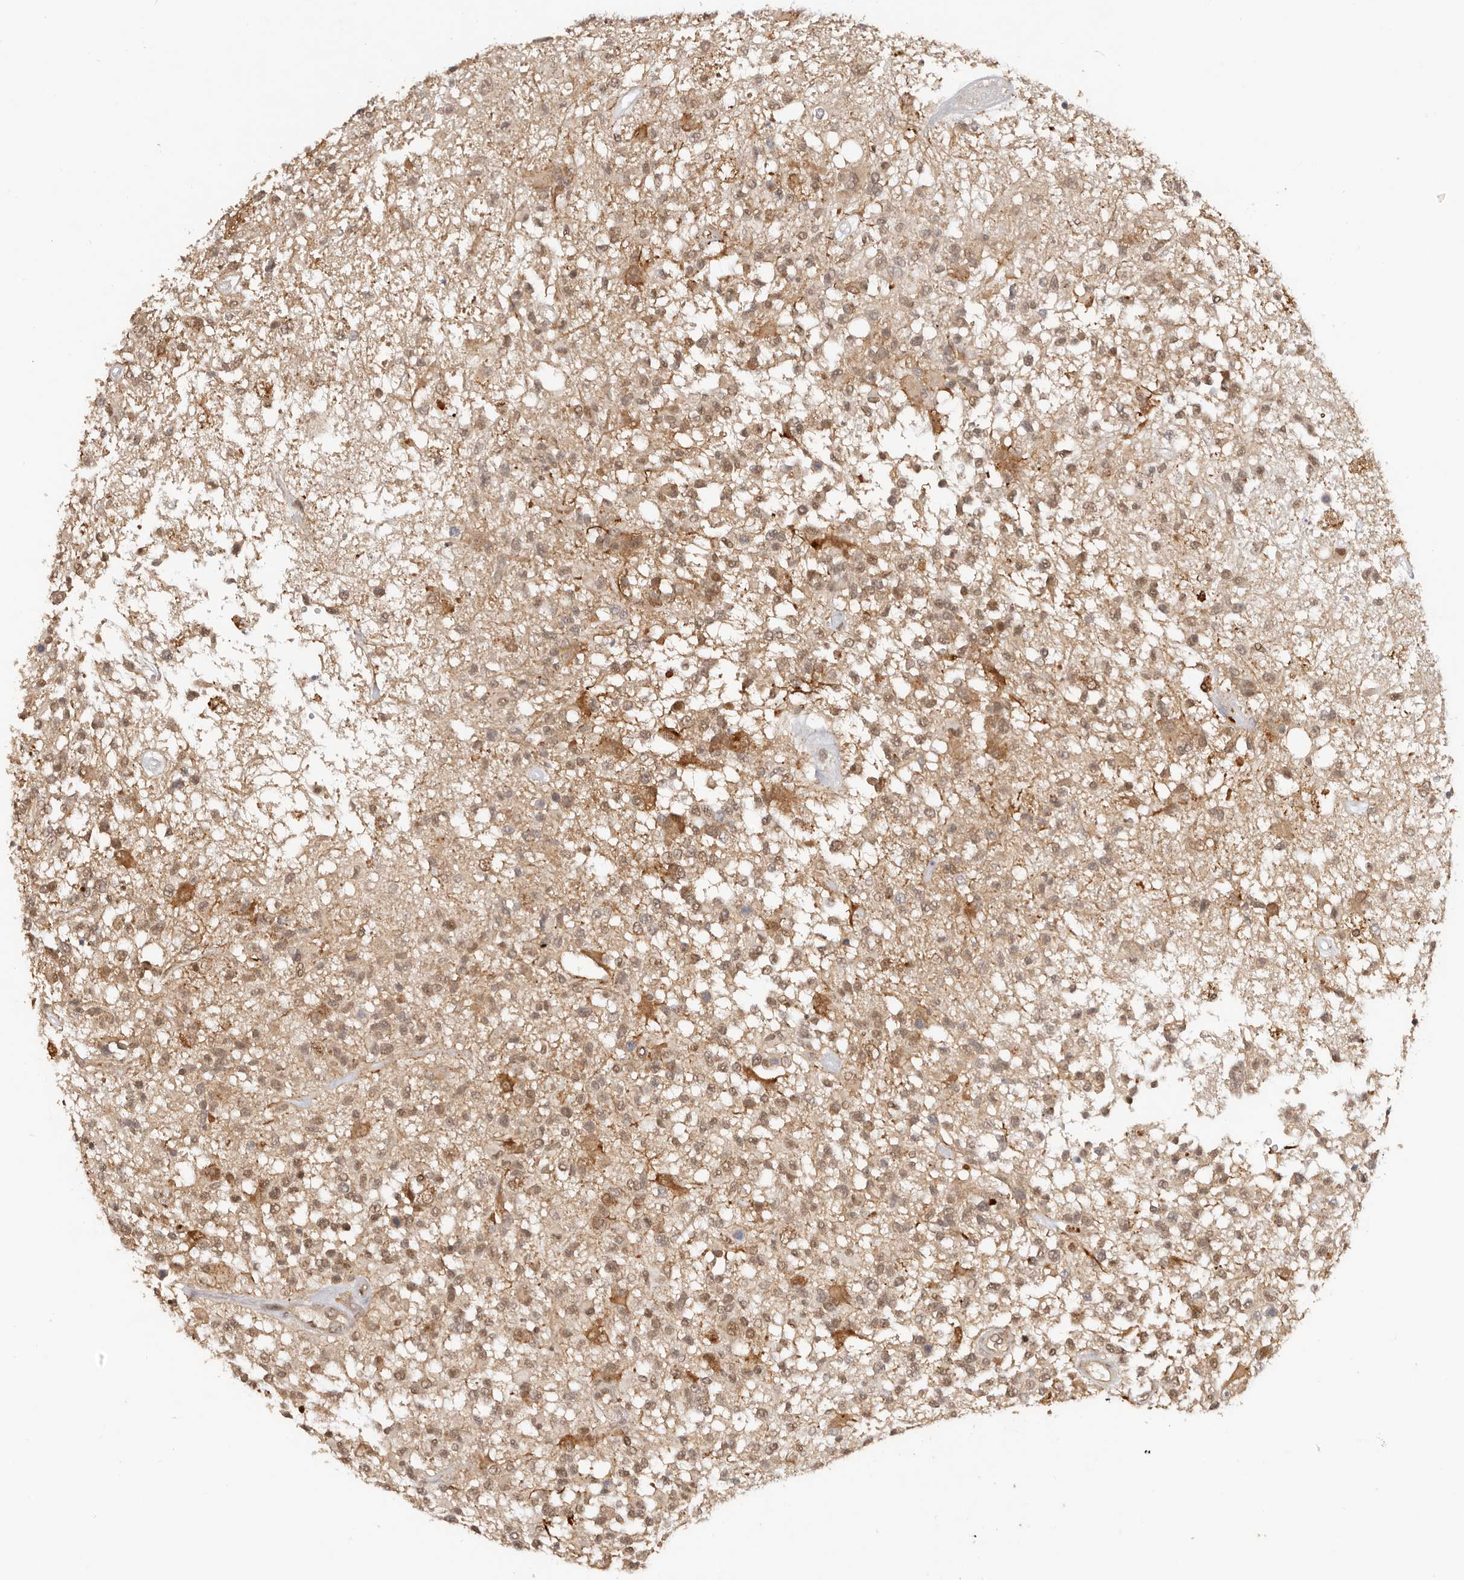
{"staining": {"intensity": "moderate", "quantity": ">75%", "location": "nuclear"}, "tissue": "glioma", "cell_type": "Tumor cells", "image_type": "cancer", "snomed": [{"axis": "morphology", "description": "Glioma, malignant, High grade"}, {"axis": "morphology", "description": "Glioblastoma, NOS"}, {"axis": "topography", "description": "Brain"}], "caption": "Moderate nuclear staining for a protein is seen in about >75% of tumor cells of glioma using IHC.", "gene": "PSMA5", "patient": {"sex": "male", "age": 60}}